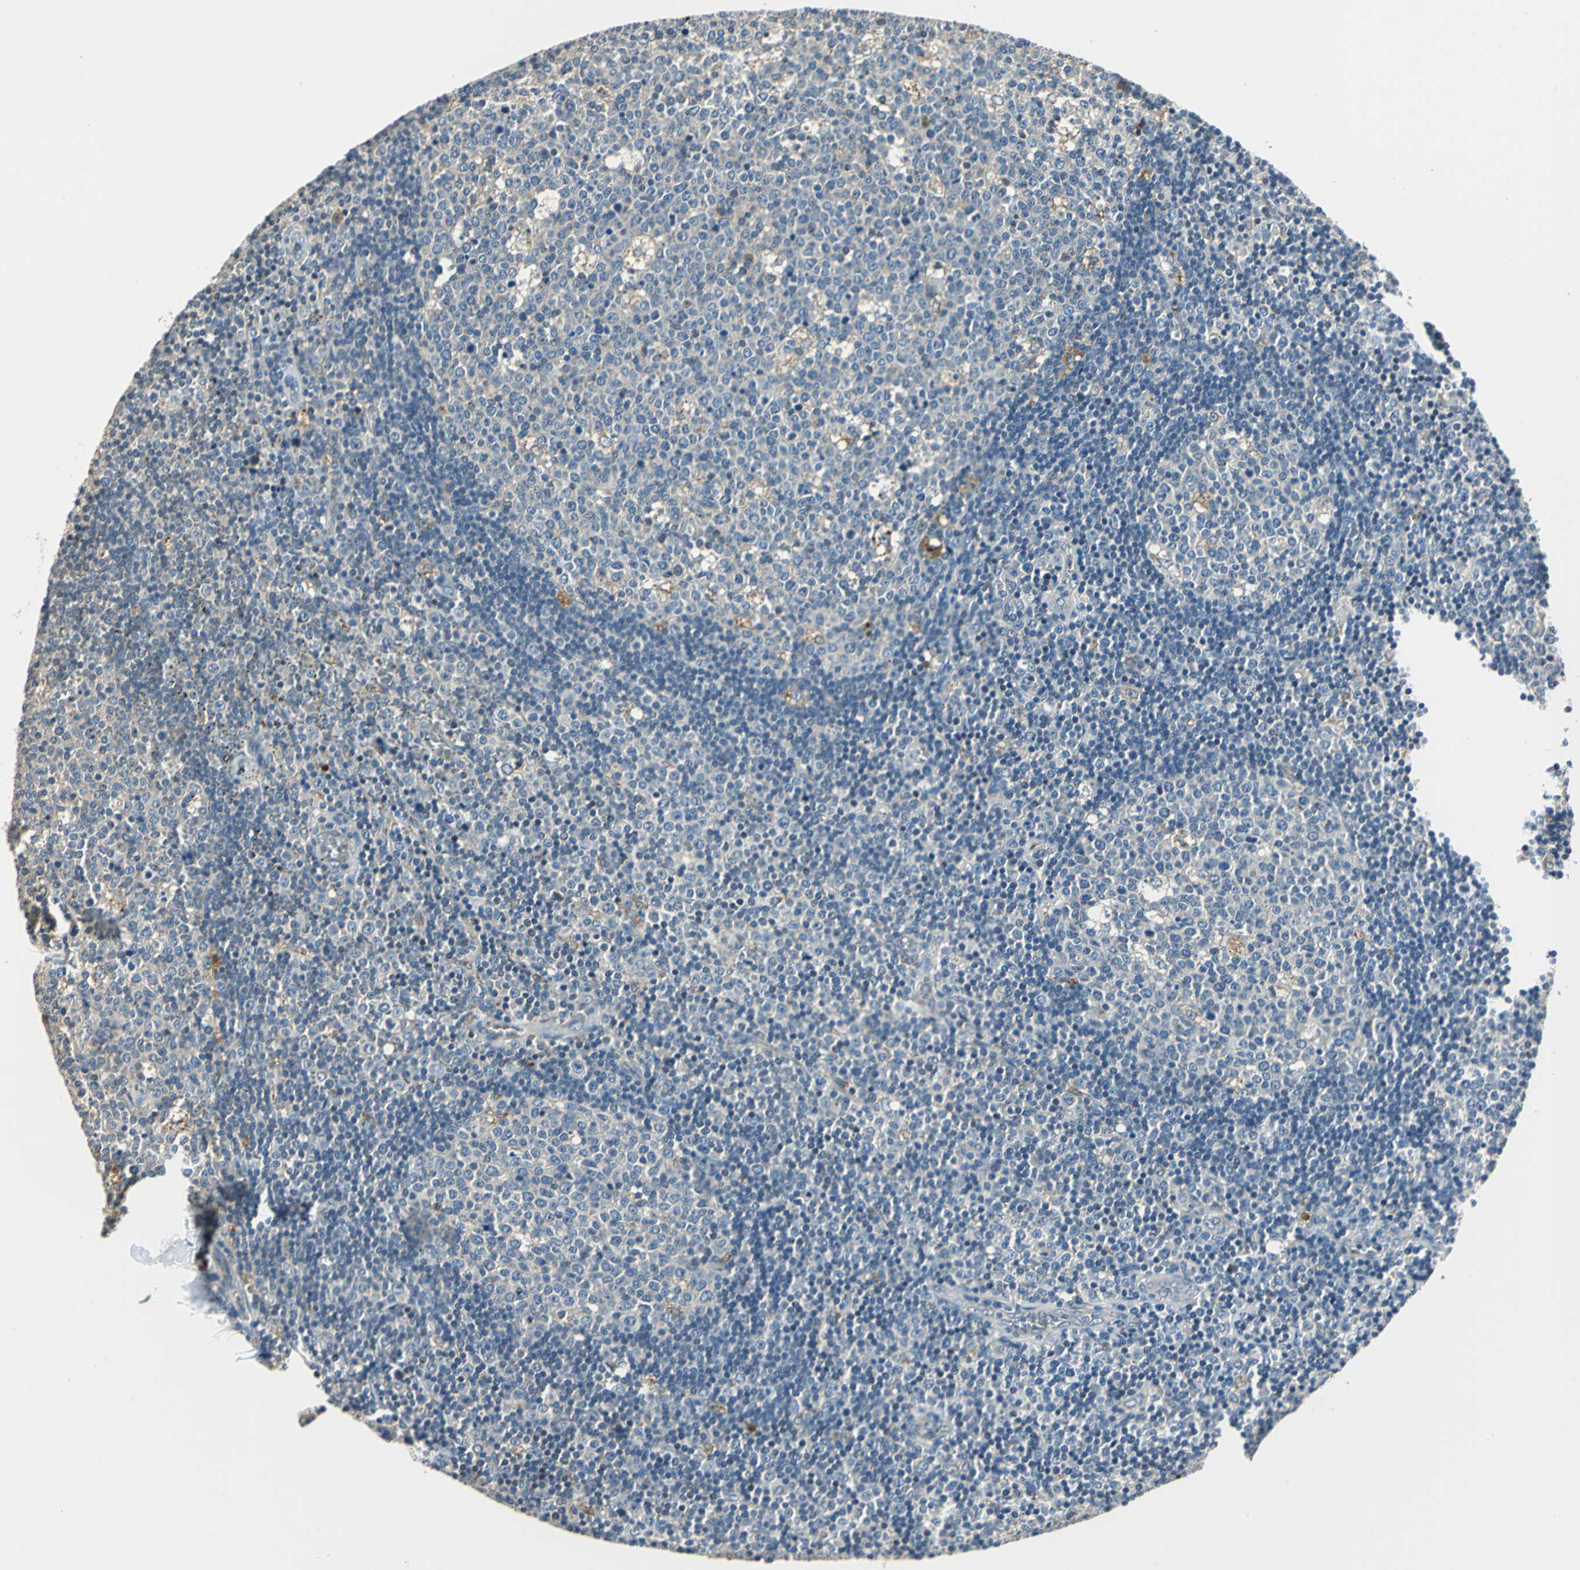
{"staining": {"intensity": "weak", "quantity": "<25%", "location": "cytoplasmic/membranous"}, "tissue": "lymph node", "cell_type": "Germinal center cells", "image_type": "normal", "snomed": [{"axis": "morphology", "description": "Normal tissue, NOS"}, {"axis": "topography", "description": "Lymph node"}, {"axis": "topography", "description": "Salivary gland"}], "caption": "DAB immunohistochemical staining of normal human lymph node reveals no significant staining in germinal center cells. (IHC, brightfield microscopy, high magnification).", "gene": "NIT1", "patient": {"sex": "male", "age": 8}}